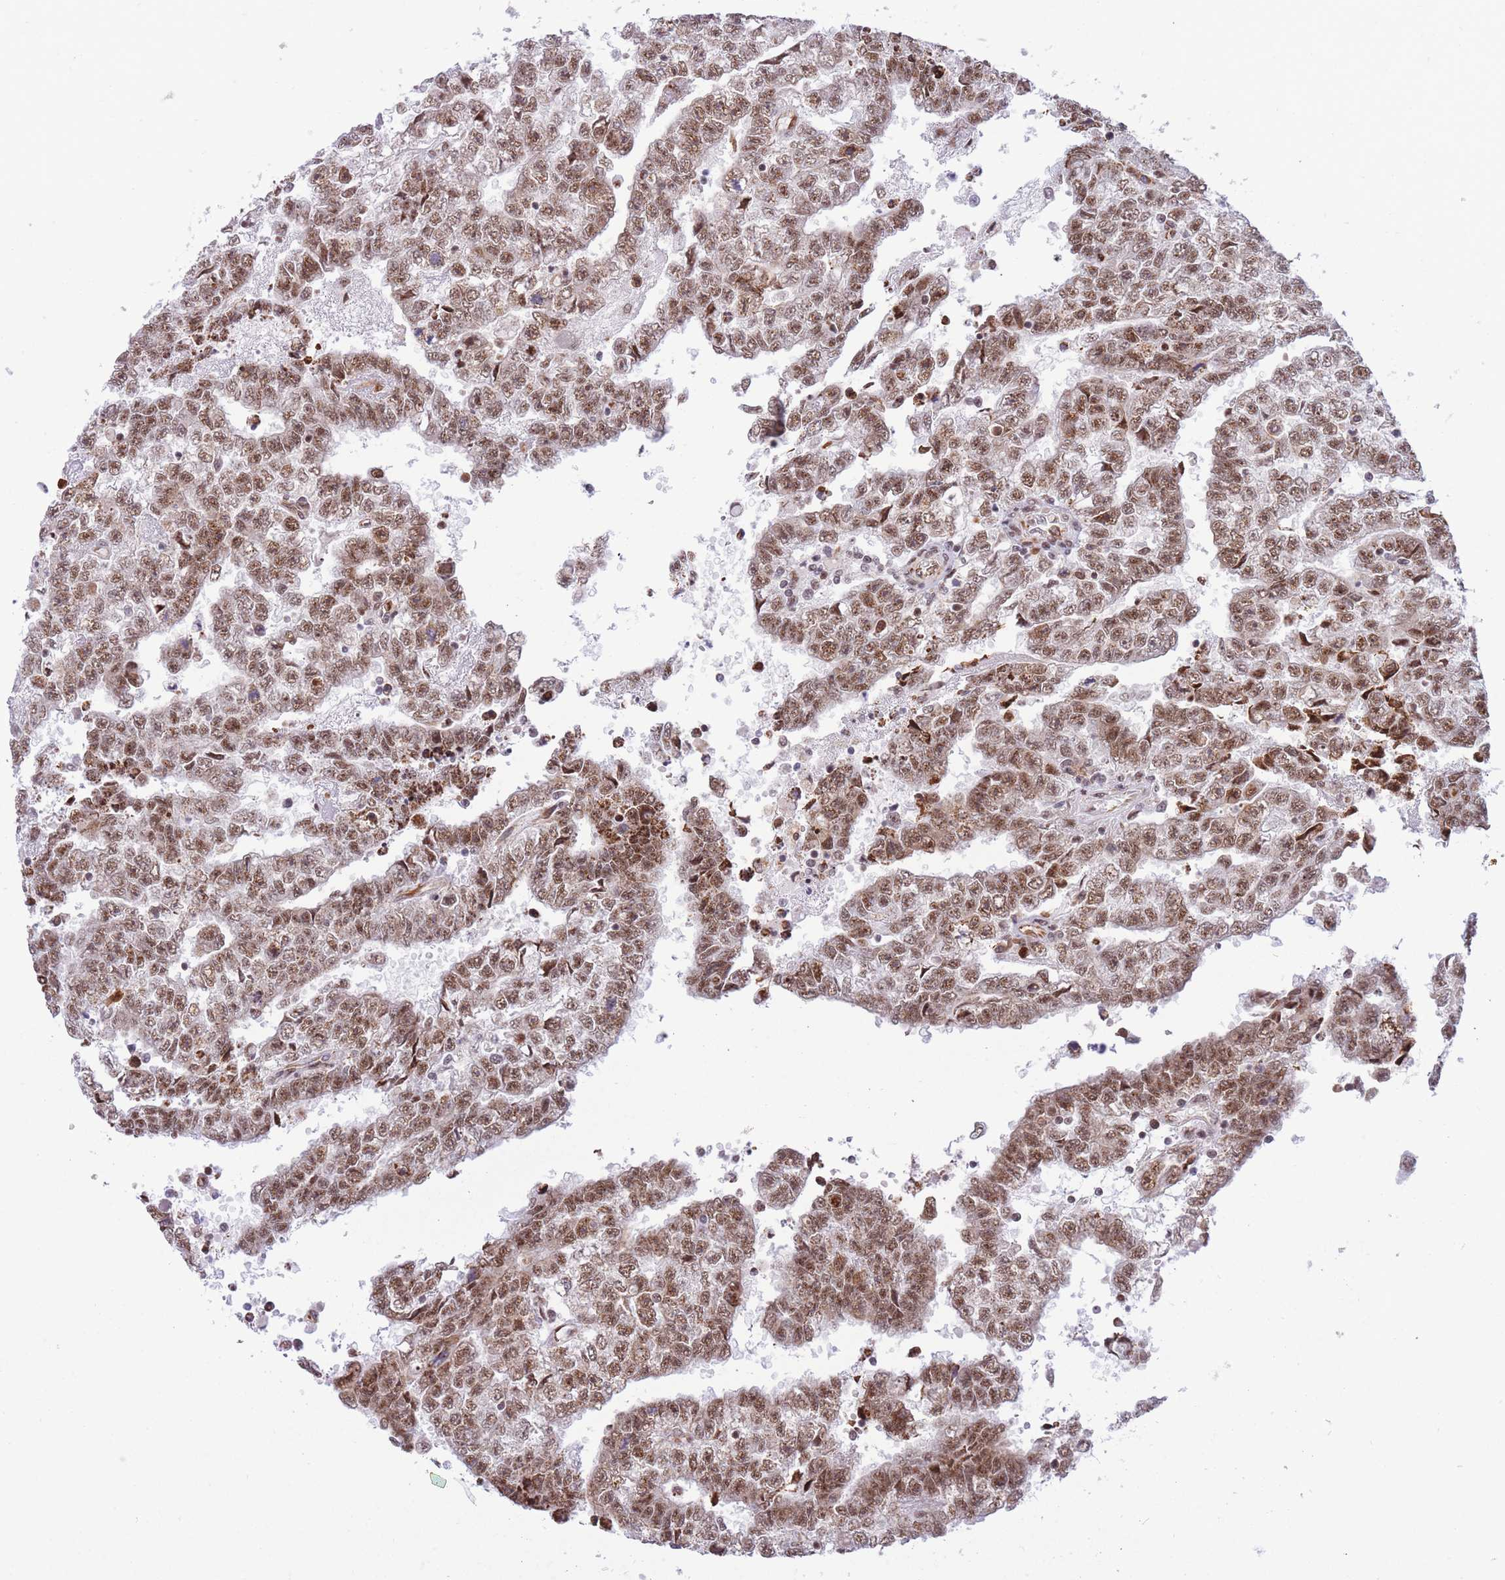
{"staining": {"intensity": "moderate", "quantity": ">75%", "location": "cytoplasmic/membranous,nuclear"}, "tissue": "testis cancer", "cell_type": "Tumor cells", "image_type": "cancer", "snomed": [{"axis": "morphology", "description": "Carcinoma, Embryonal, NOS"}, {"axis": "topography", "description": "Testis"}], "caption": "A medium amount of moderate cytoplasmic/membranous and nuclear positivity is present in approximately >75% of tumor cells in embryonal carcinoma (testis) tissue.", "gene": "CYP2B6", "patient": {"sex": "male", "age": 25}}